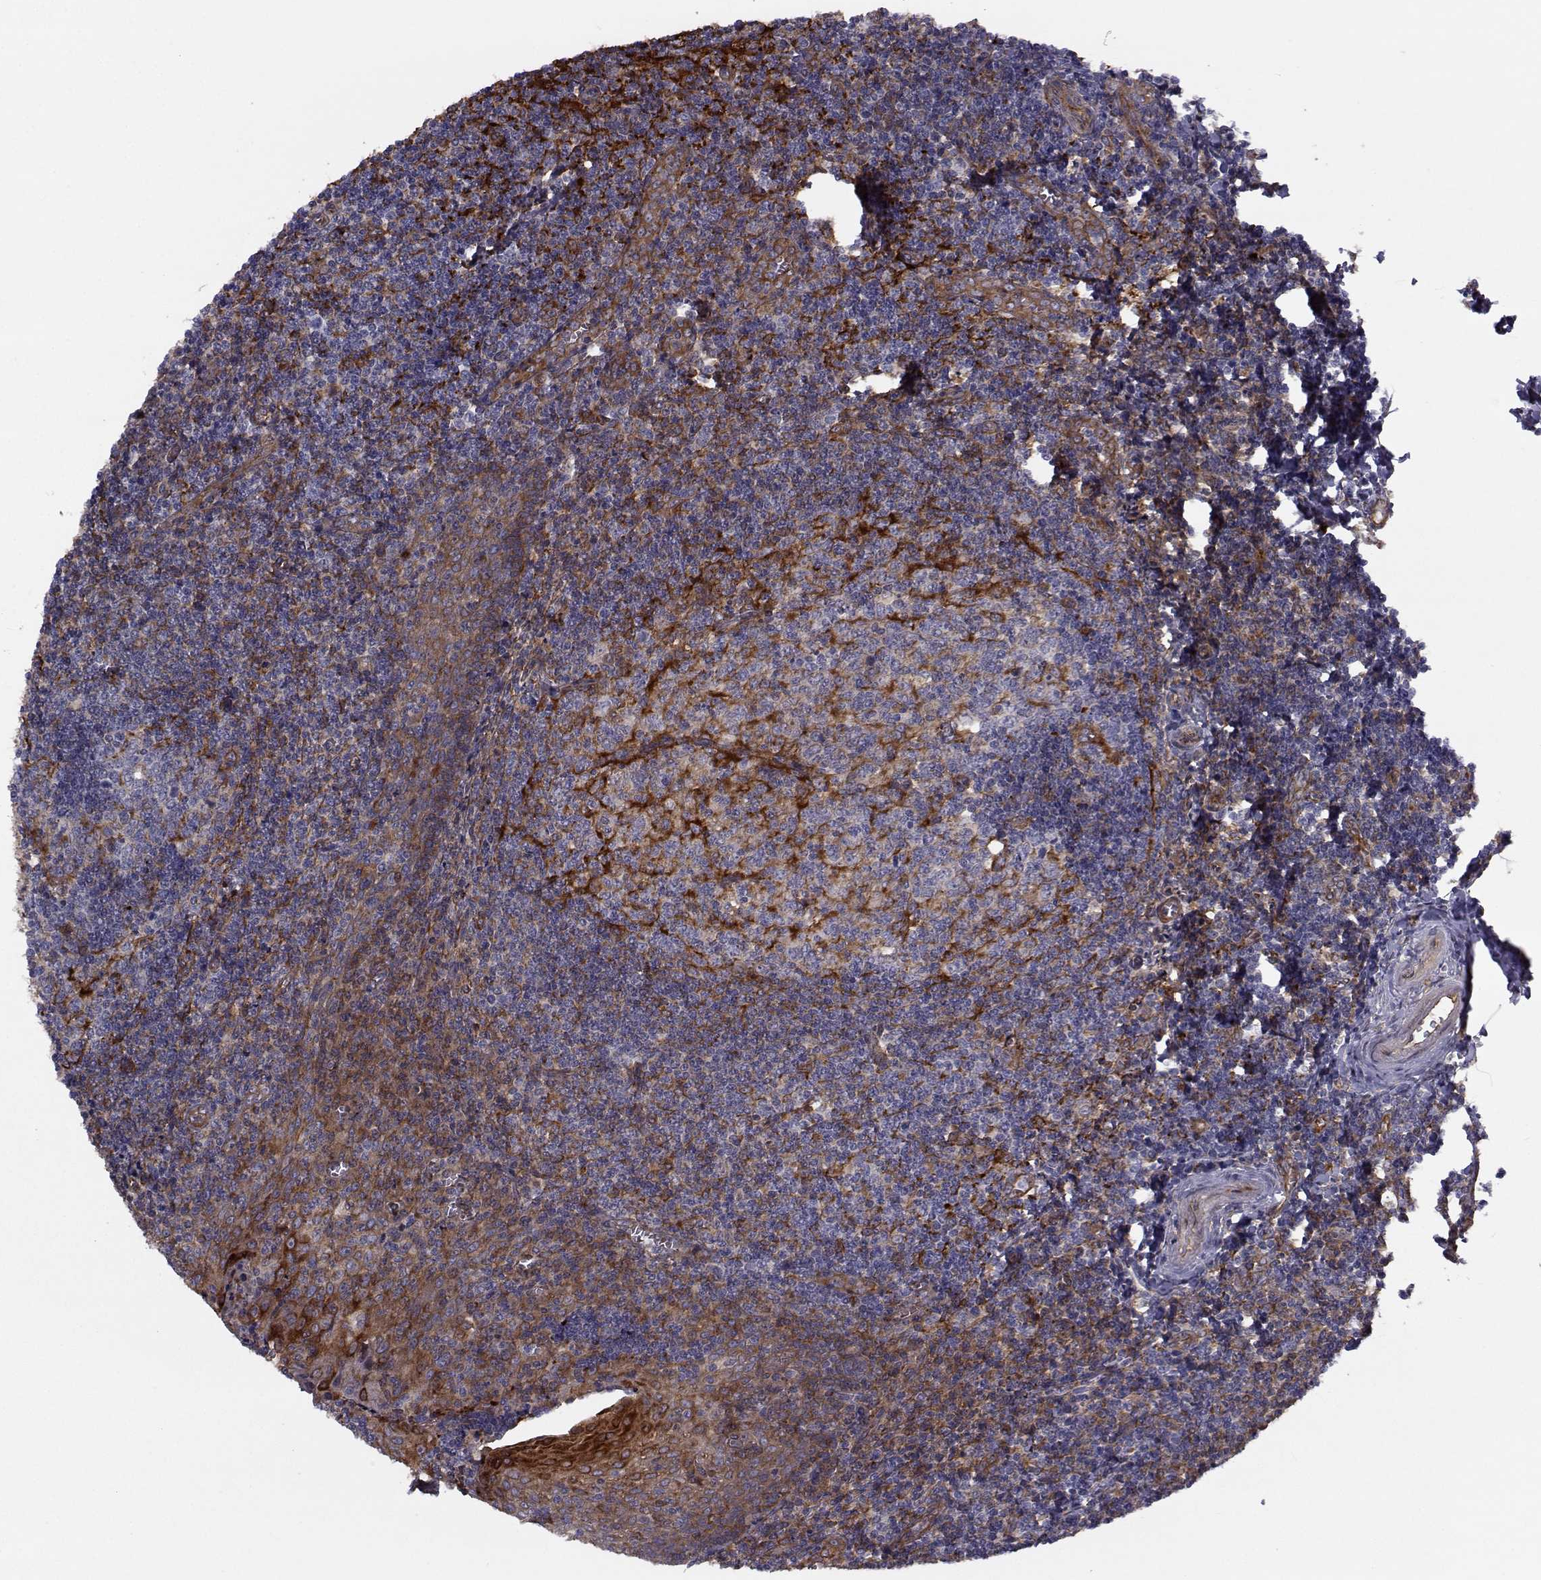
{"staining": {"intensity": "strong", "quantity": "<25%", "location": "cytoplasmic/membranous"}, "tissue": "tonsil", "cell_type": "Germinal center cells", "image_type": "normal", "snomed": [{"axis": "morphology", "description": "Normal tissue, NOS"}, {"axis": "morphology", "description": "Inflammation, NOS"}, {"axis": "topography", "description": "Tonsil"}], "caption": "IHC photomicrograph of normal tonsil stained for a protein (brown), which exhibits medium levels of strong cytoplasmic/membranous positivity in about <25% of germinal center cells.", "gene": "TRIP10", "patient": {"sex": "female", "age": 31}}